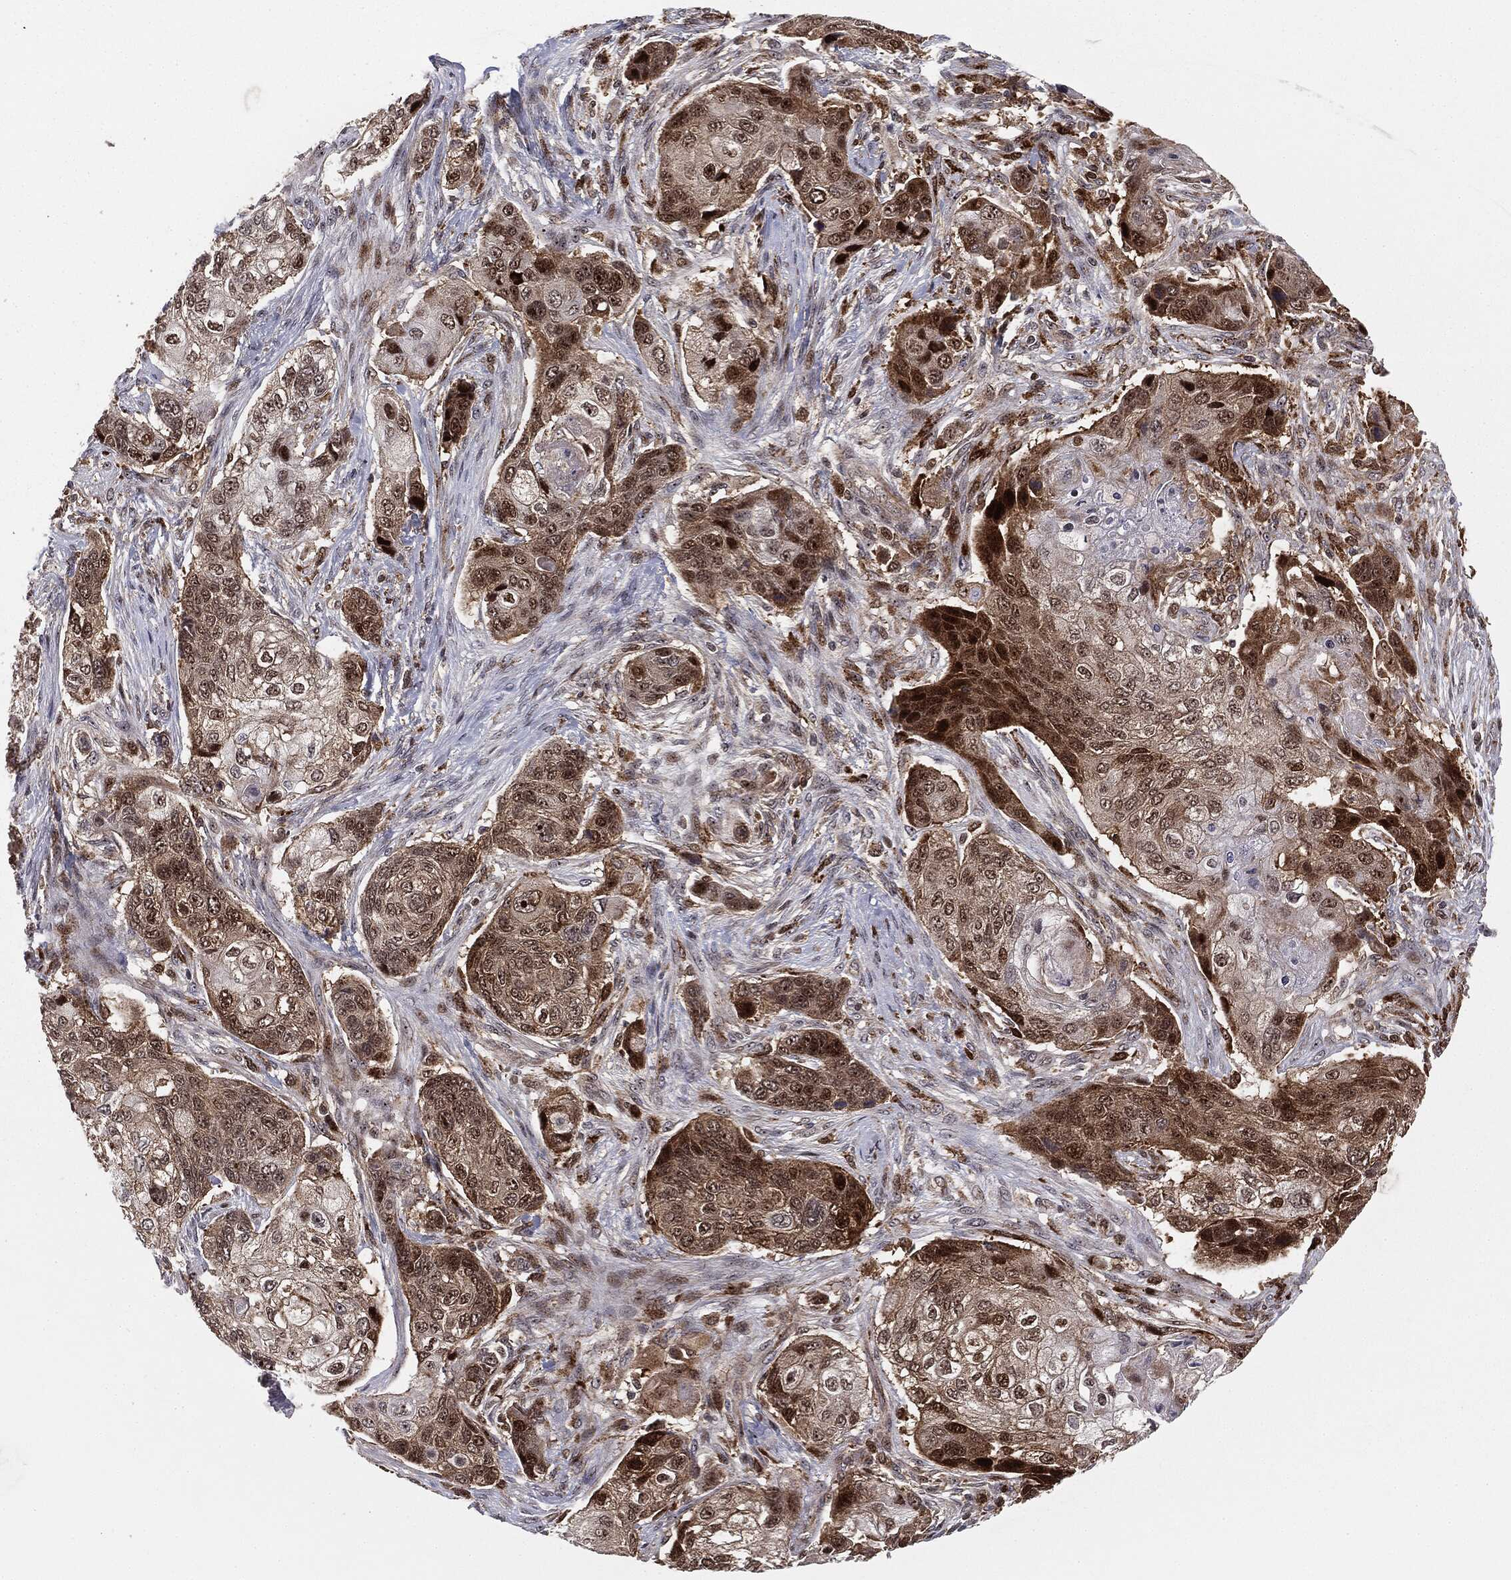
{"staining": {"intensity": "strong", "quantity": "<25%", "location": "cytoplasmic/membranous,nuclear"}, "tissue": "lung cancer", "cell_type": "Tumor cells", "image_type": "cancer", "snomed": [{"axis": "morphology", "description": "Normal tissue, NOS"}, {"axis": "morphology", "description": "Squamous cell carcinoma, NOS"}, {"axis": "topography", "description": "Bronchus"}, {"axis": "topography", "description": "Lung"}], "caption": "Tumor cells exhibit strong cytoplasmic/membranous and nuclear expression in approximately <25% of cells in lung cancer (squamous cell carcinoma).", "gene": "PTEN", "patient": {"sex": "male", "age": 69}}